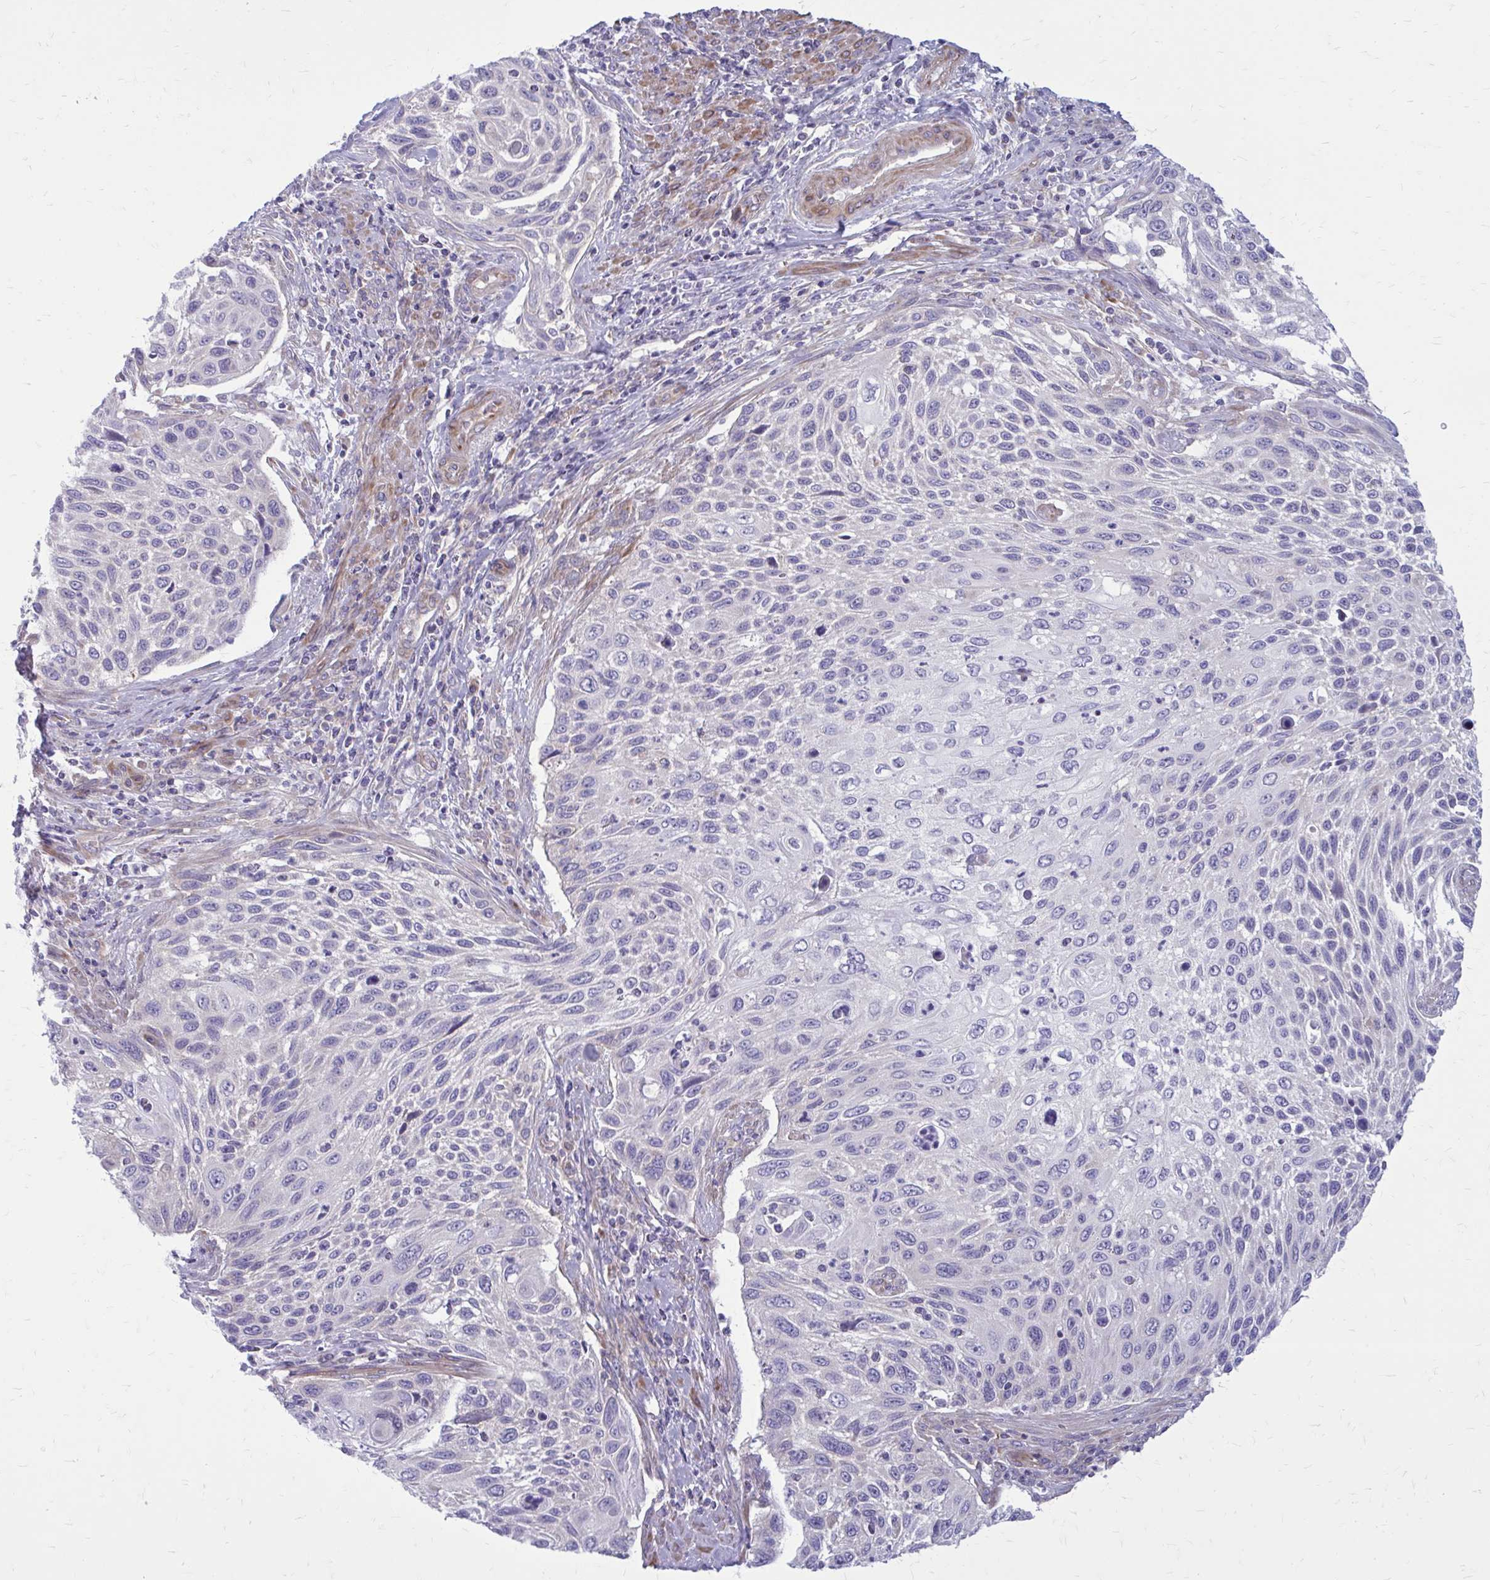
{"staining": {"intensity": "negative", "quantity": "none", "location": "none"}, "tissue": "cervical cancer", "cell_type": "Tumor cells", "image_type": "cancer", "snomed": [{"axis": "morphology", "description": "Squamous cell carcinoma, NOS"}, {"axis": "topography", "description": "Cervix"}], "caption": "DAB (3,3'-diaminobenzidine) immunohistochemical staining of cervical cancer (squamous cell carcinoma) displays no significant expression in tumor cells. Nuclei are stained in blue.", "gene": "GIGYF2", "patient": {"sex": "female", "age": 70}}